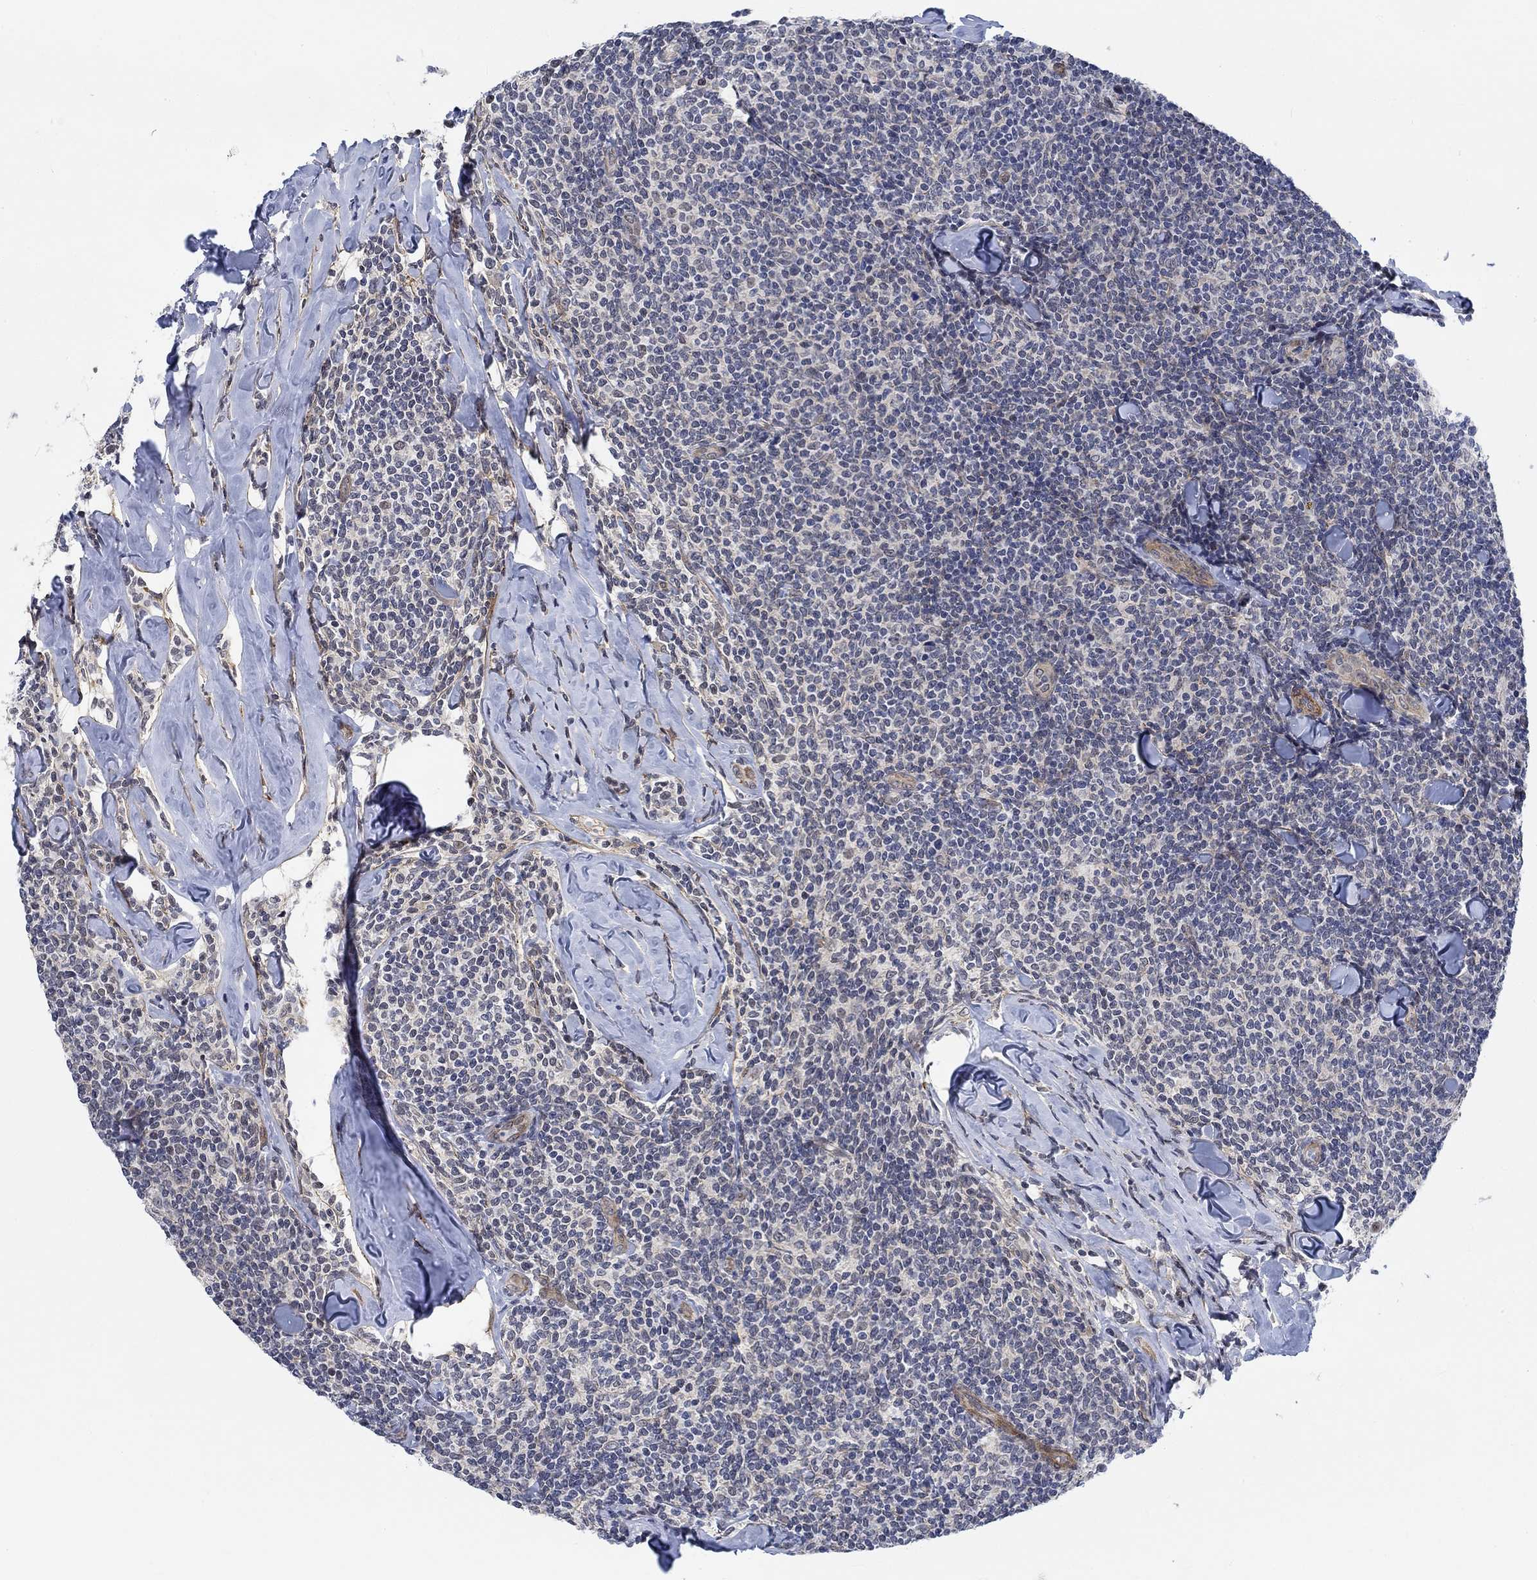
{"staining": {"intensity": "negative", "quantity": "none", "location": "none"}, "tissue": "lymphoma", "cell_type": "Tumor cells", "image_type": "cancer", "snomed": [{"axis": "morphology", "description": "Malignant lymphoma, non-Hodgkin's type, Low grade"}, {"axis": "topography", "description": "Lymph node"}], "caption": "A histopathology image of human low-grade malignant lymphoma, non-Hodgkin's type is negative for staining in tumor cells.", "gene": "KCNH8", "patient": {"sex": "female", "age": 56}}